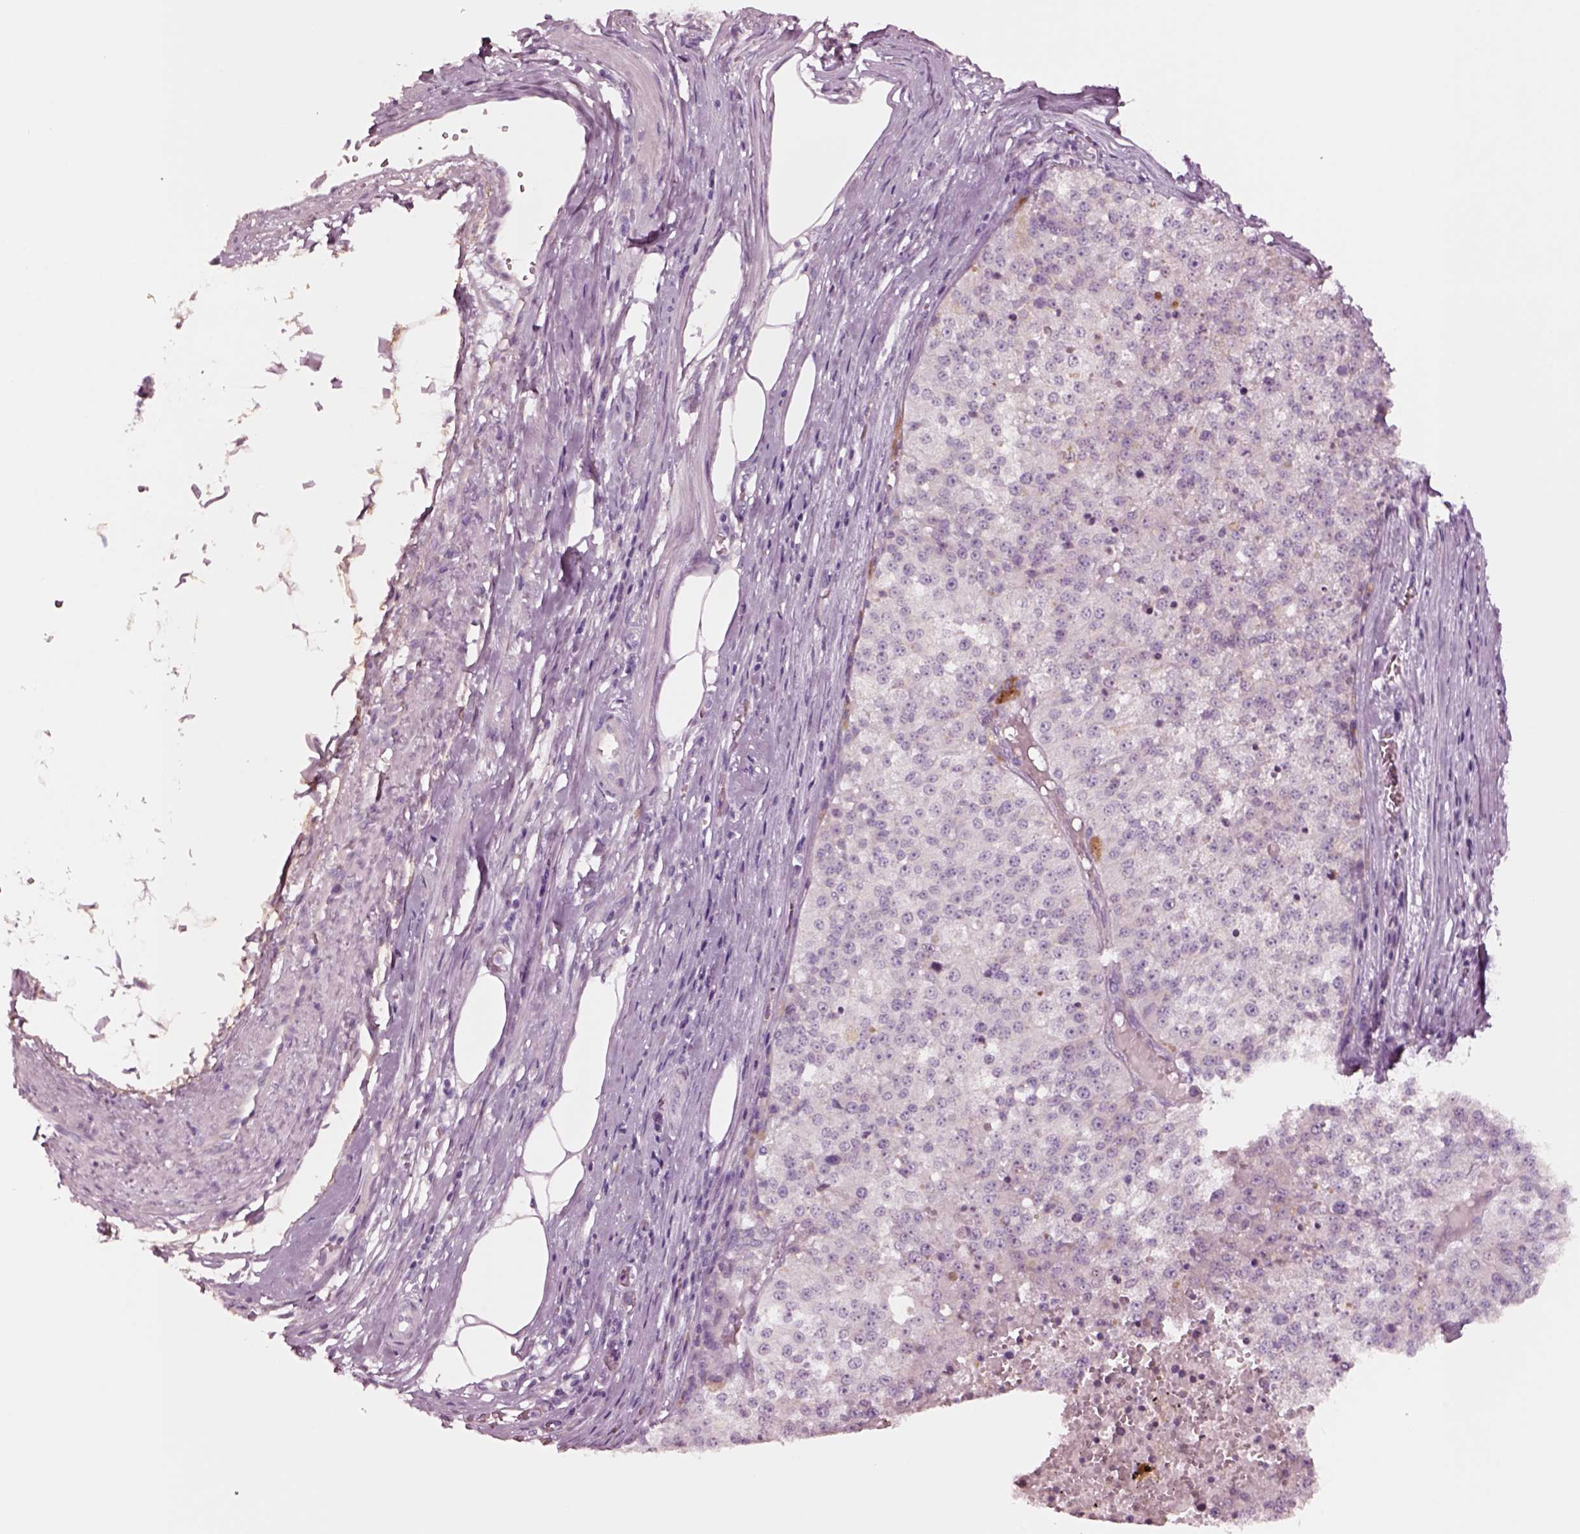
{"staining": {"intensity": "negative", "quantity": "none", "location": "none"}, "tissue": "melanoma", "cell_type": "Tumor cells", "image_type": "cancer", "snomed": [{"axis": "morphology", "description": "Malignant melanoma, Metastatic site"}, {"axis": "topography", "description": "Lymph node"}], "caption": "Histopathology image shows no significant protein expression in tumor cells of malignant melanoma (metastatic site).", "gene": "NMRK2", "patient": {"sex": "female", "age": 64}}